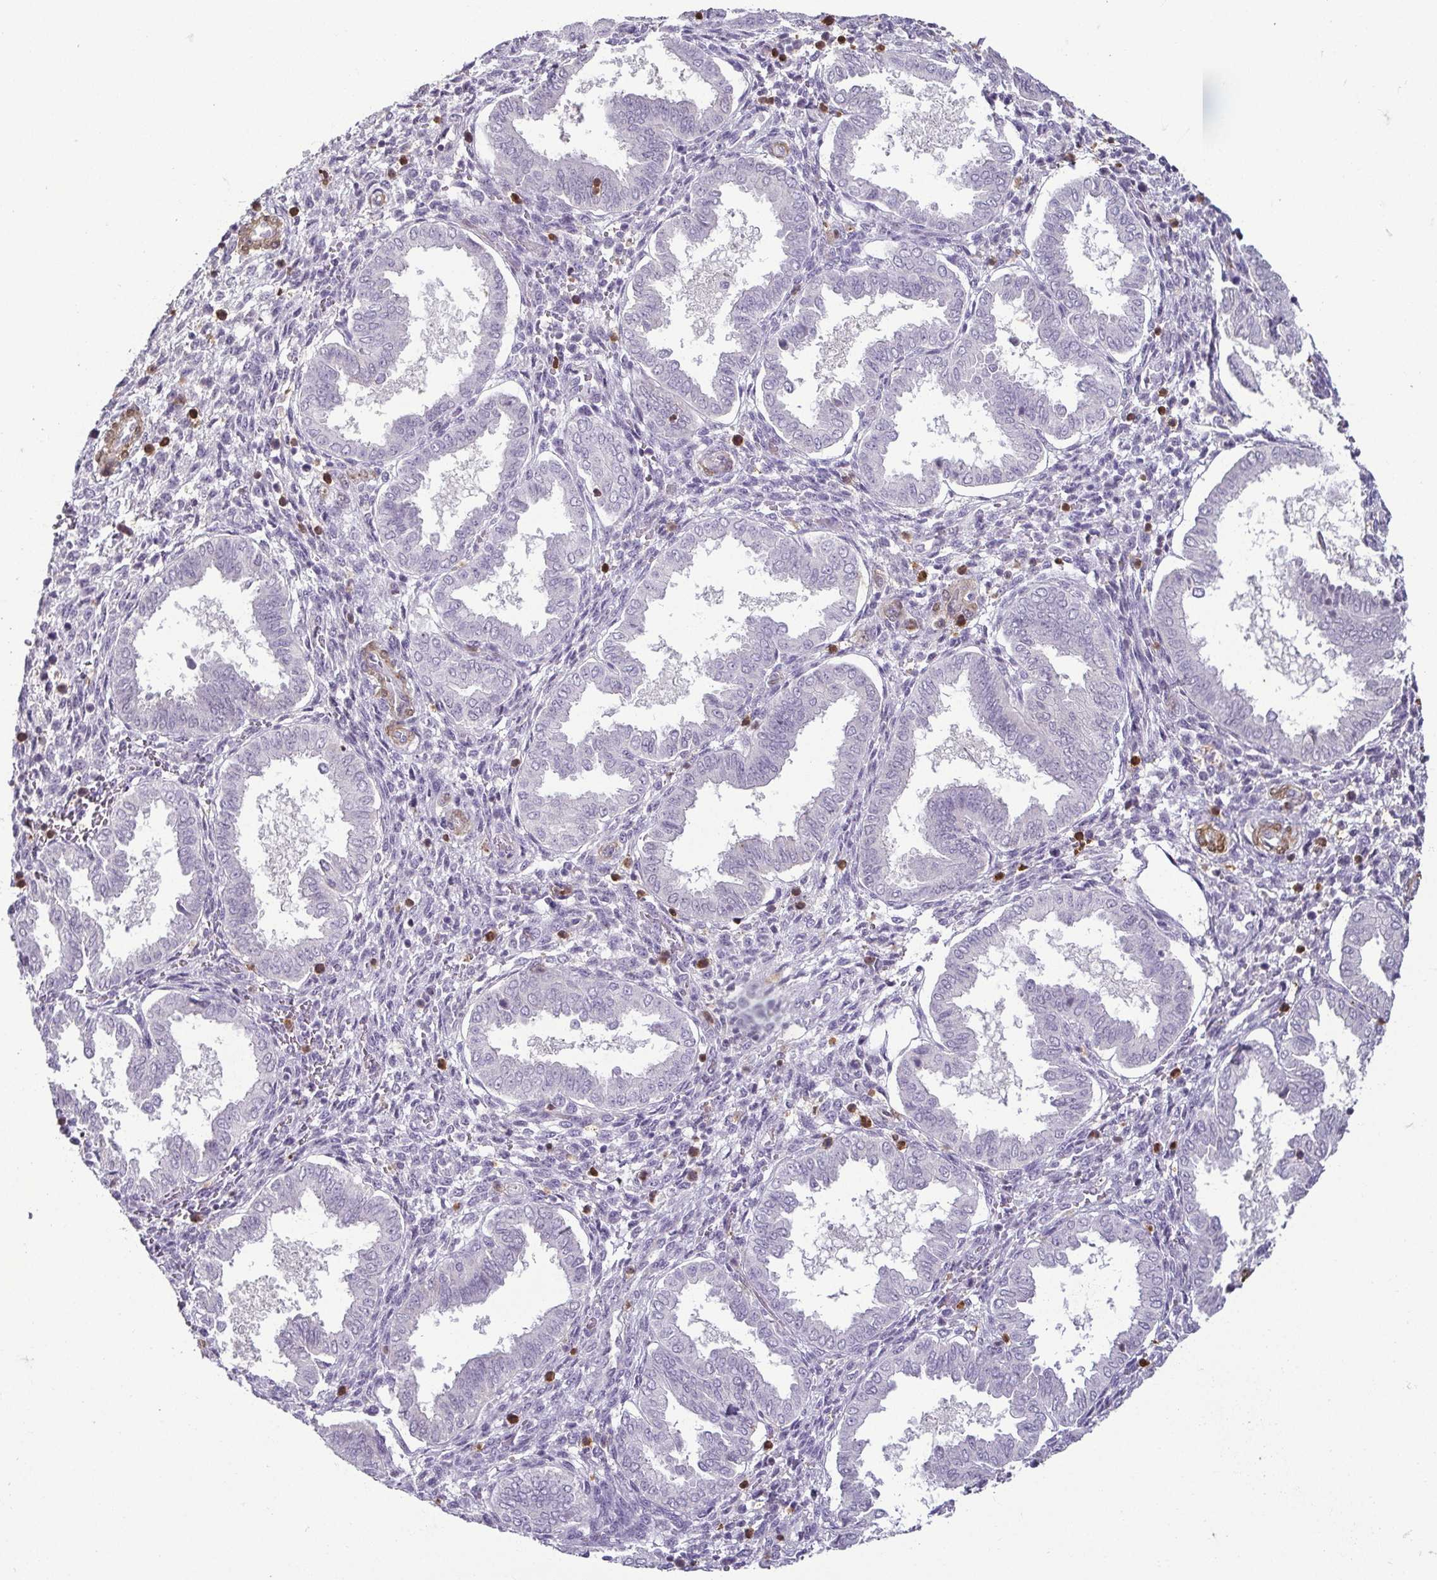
{"staining": {"intensity": "negative", "quantity": "none", "location": "none"}, "tissue": "endometrium", "cell_type": "Cells in endometrial stroma", "image_type": "normal", "snomed": [{"axis": "morphology", "description": "Normal tissue, NOS"}, {"axis": "topography", "description": "Endometrium"}], "caption": "An immunohistochemistry (IHC) image of unremarkable endometrium is shown. There is no staining in cells in endometrial stroma of endometrium. (DAB (3,3'-diaminobenzidine) immunohistochemistry (IHC) visualized using brightfield microscopy, high magnification).", "gene": "HOPX", "patient": {"sex": "female", "age": 24}}